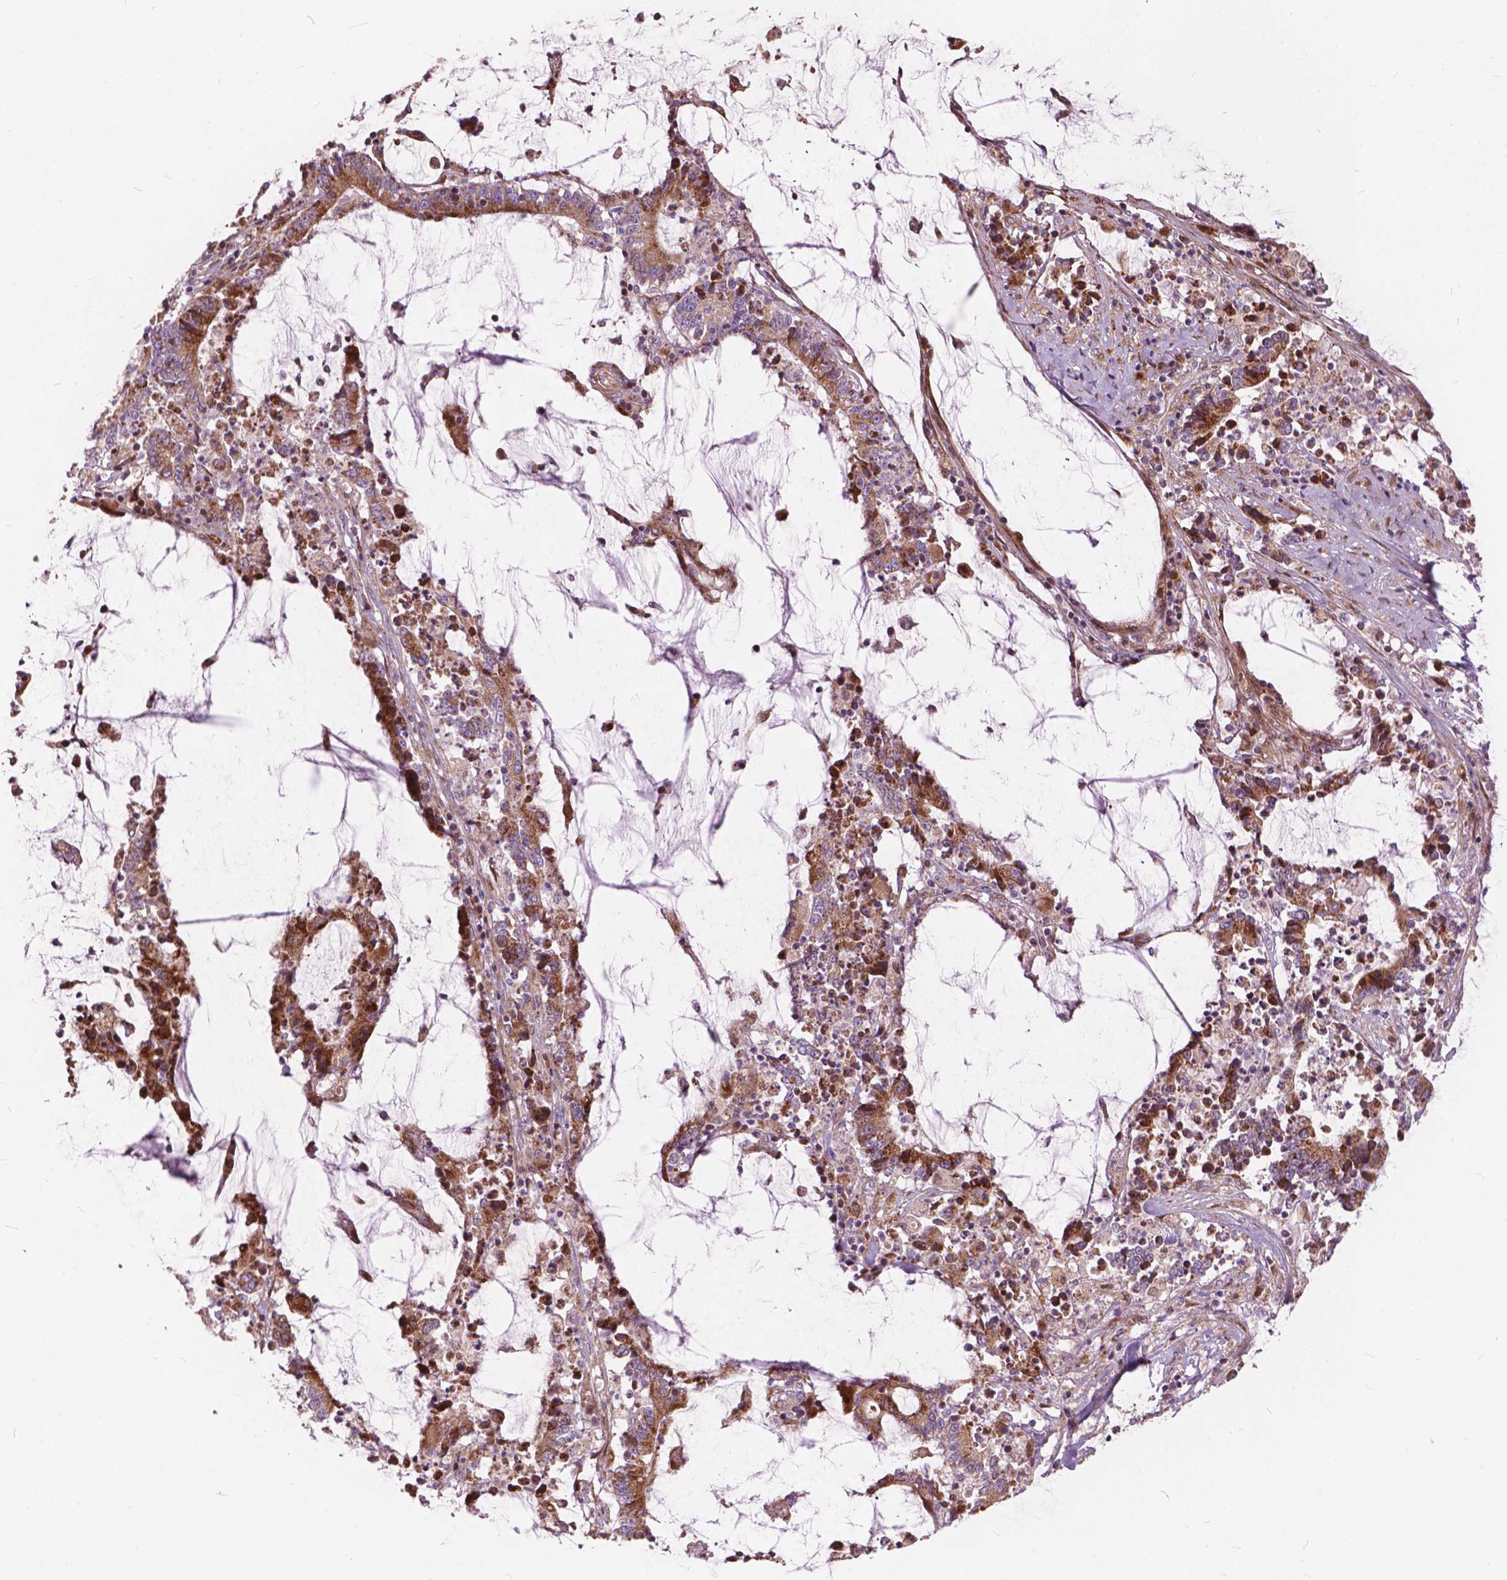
{"staining": {"intensity": "moderate", "quantity": ">75%", "location": "cytoplasmic/membranous"}, "tissue": "stomach cancer", "cell_type": "Tumor cells", "image_type": "cancer", "snomed": [{"axis": "morphology", "description": "Adenocarcinoma, NOS"}, {"axis": "topography", "description": "Stomach, upper"}], "caption": "Protein expression analysis of human stomach cancer (adenocarcinoma) reveals moderate cytoplasmic/membranous expression in about >75% of tumor cells.", "gene": "MORN1", "patient": {"sex": "male", "age": 68}}